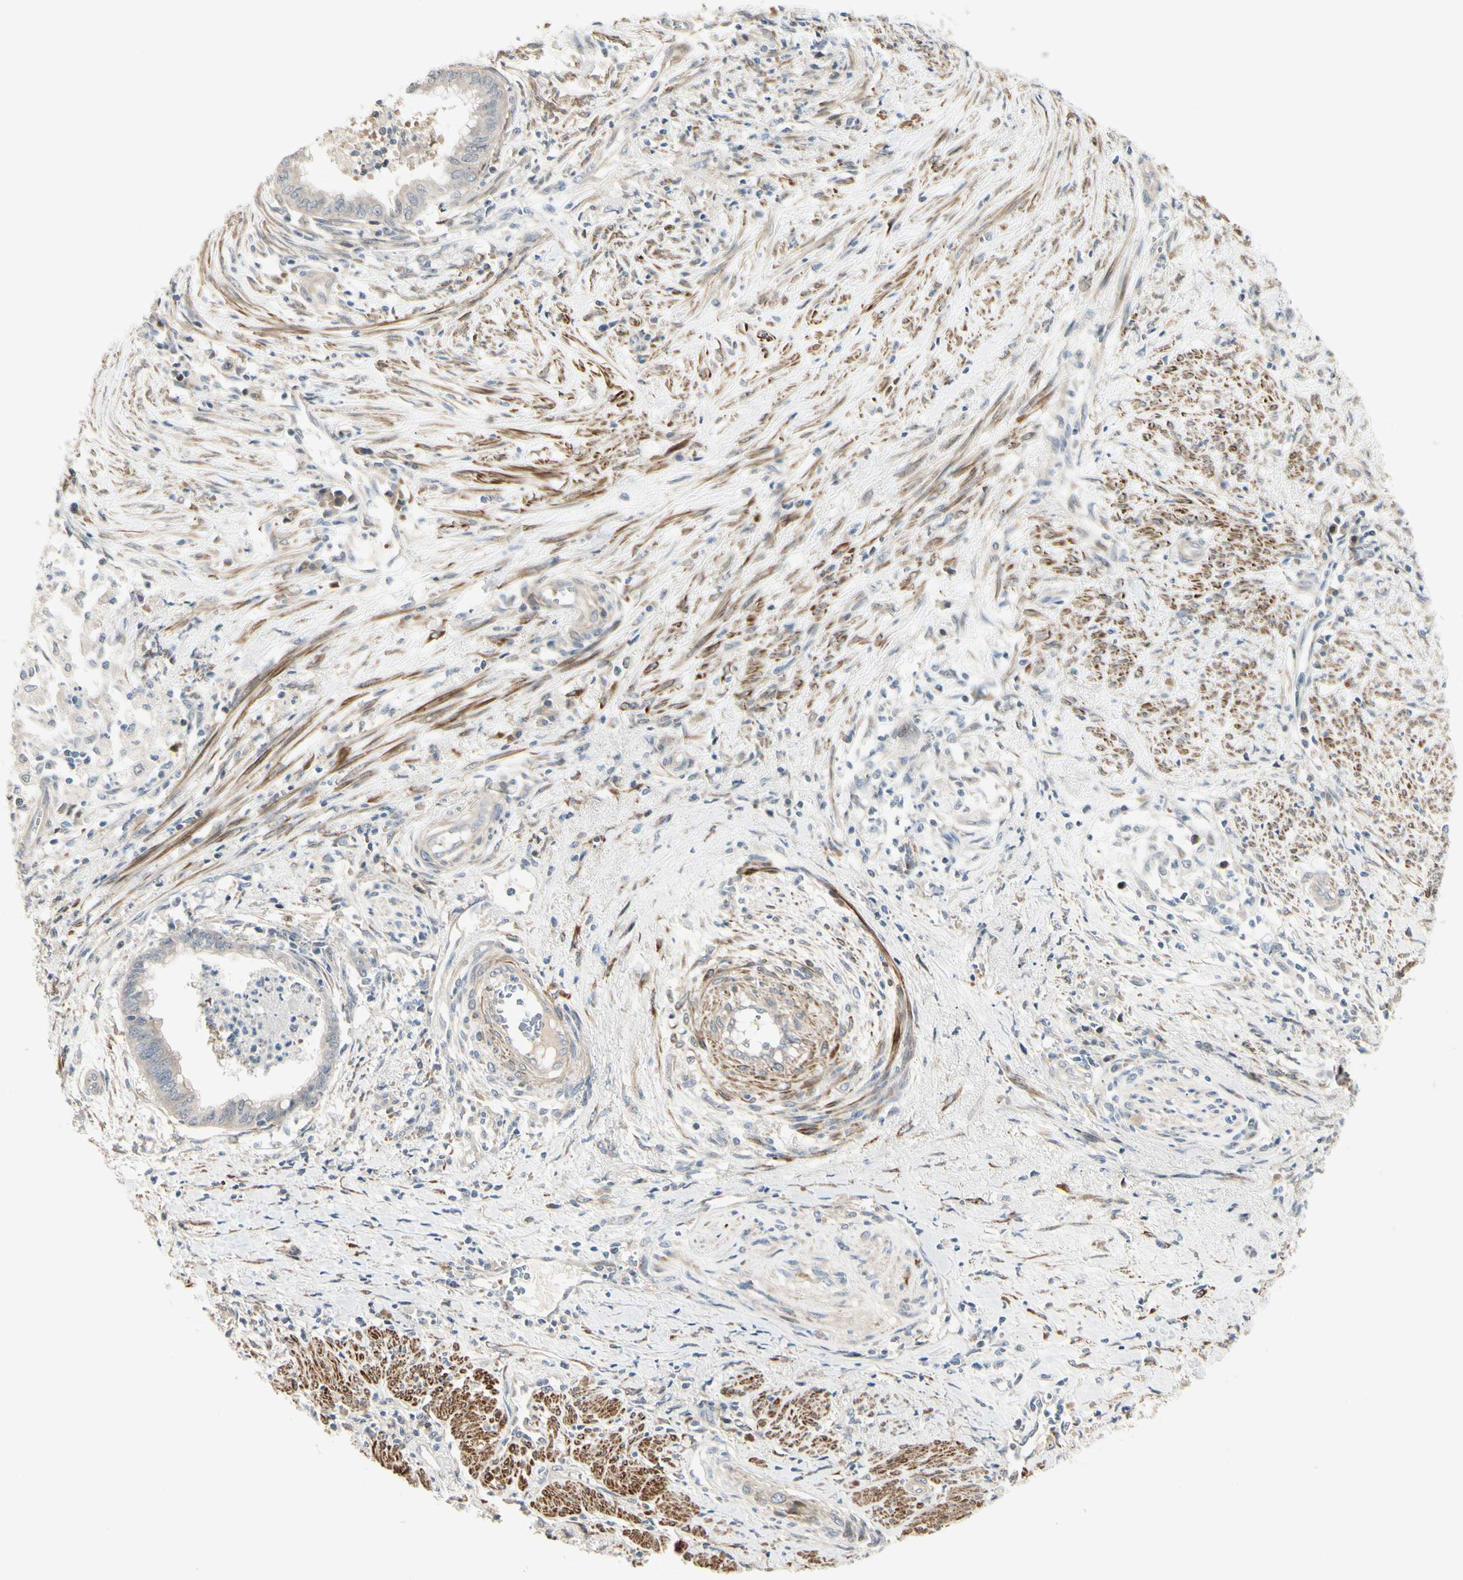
{"staining": {"intensity": "weak", "quantity": "25%-75%", "location": "cytoplasmic/membranous"}, "tissue": "endometrial cancer", "cell_type": "Tumor cells", "image_type": "cancer", "snomed": [{"axis": "morphology", "description": "Necrosis, NOS"}, {"axis": "morphology", "description": "Adenocarcinoma, NOS"}, {"axis": "topography", "description": "Endometrium"}], "caption": "The histopathology image shows staining of endometrial adenocarcinoma, revealing weak cytoplasmic/membranous protein positivity (brown color) within tumor cells. Nuclei are stained in blue.", "gene": "P4HA3", "patient": {"sex": "female", "age": 79}}